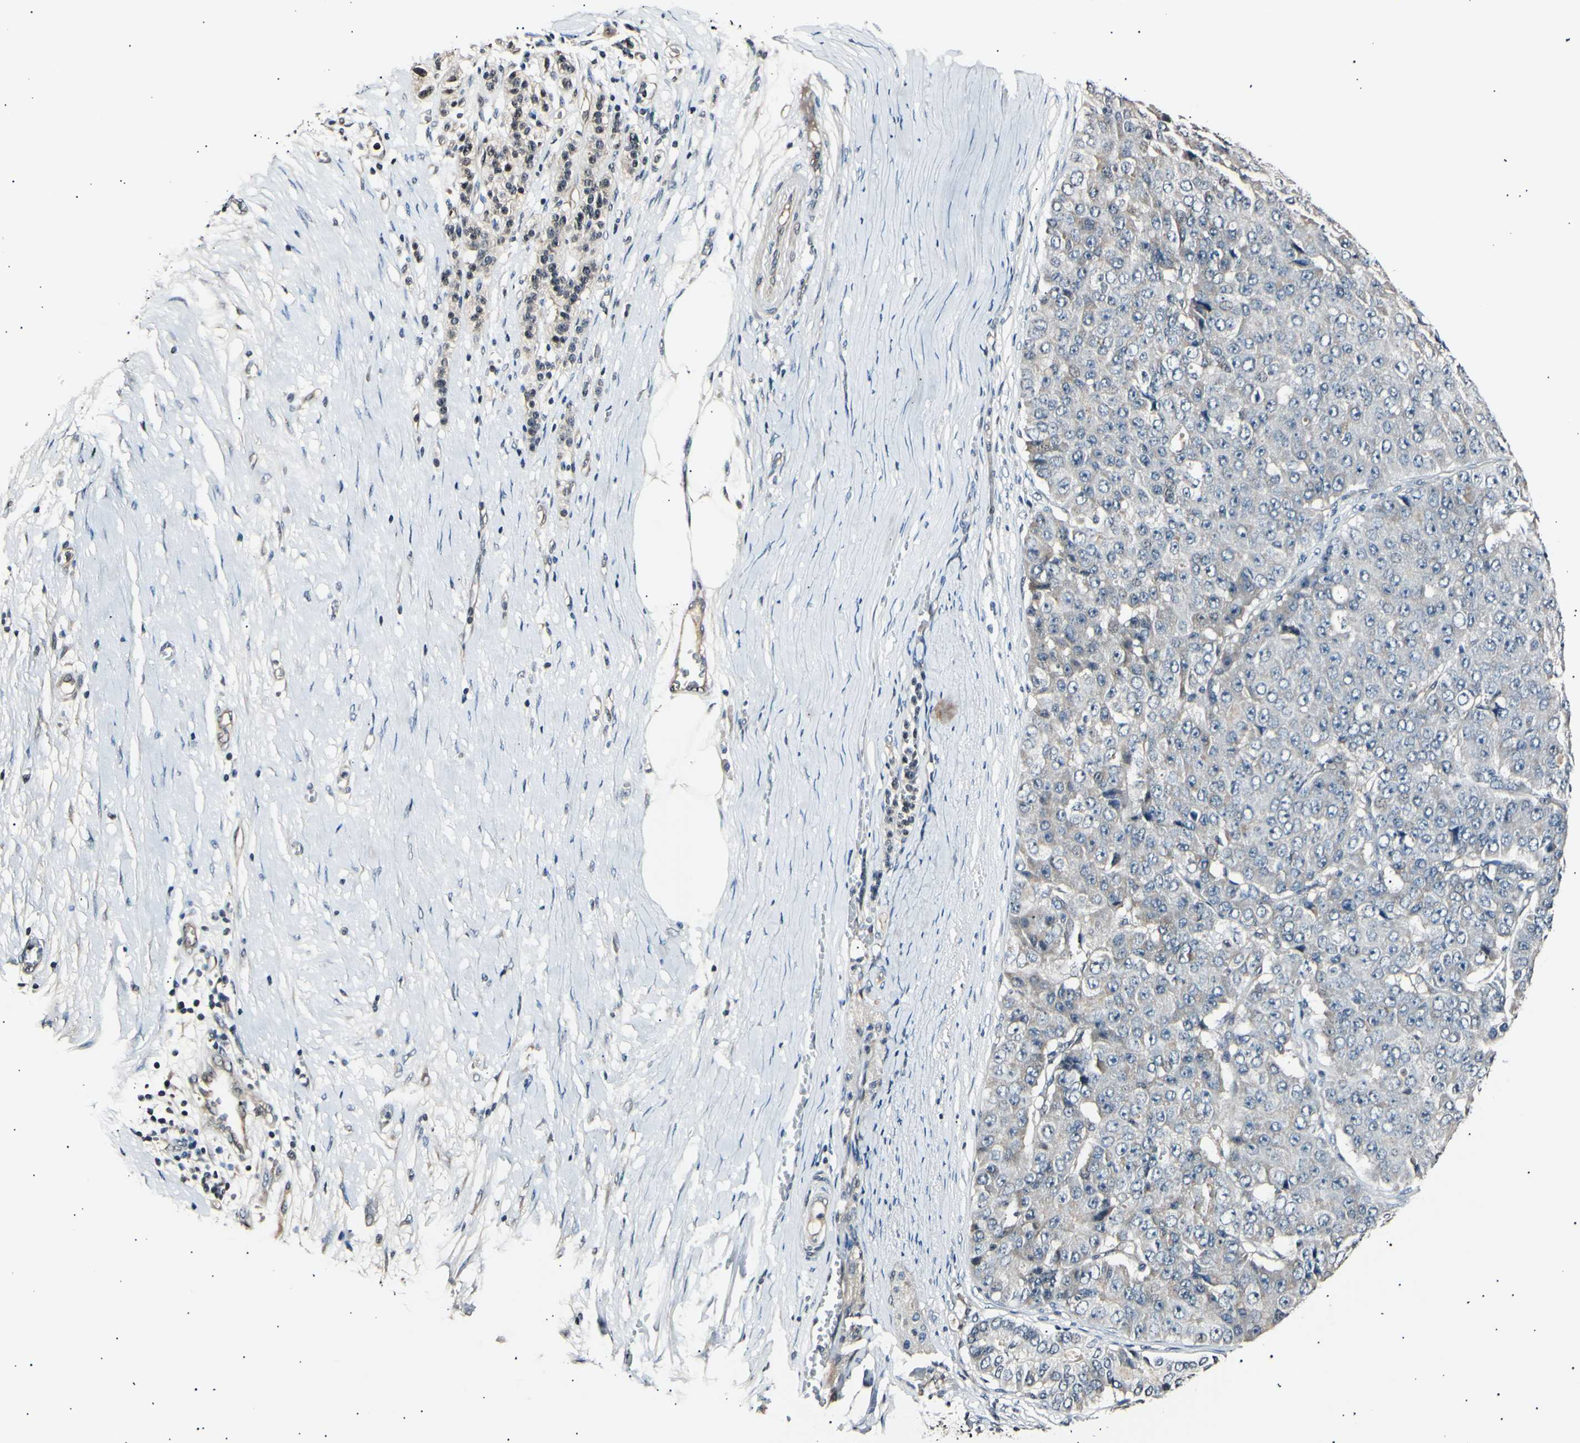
{"staining": {"intensity": "weak", "quantity": "<25%", "location": "cytoplasmic/membranous"}, "tissue": "pancreatic cancer", "cell_type": "Tumor cells", "image_type": "cancer", "snomed": [{"axis": "morphology", "description": "Adenocarcinoma, NOS"}, {"axis": "topography", "description": "Pancreas"}], "caption": "A micrograph of human pancreatic cancer is negative for staining in tumor cells.", "gene": "AK1", "patient": {"sex": "male", "age": 50}}